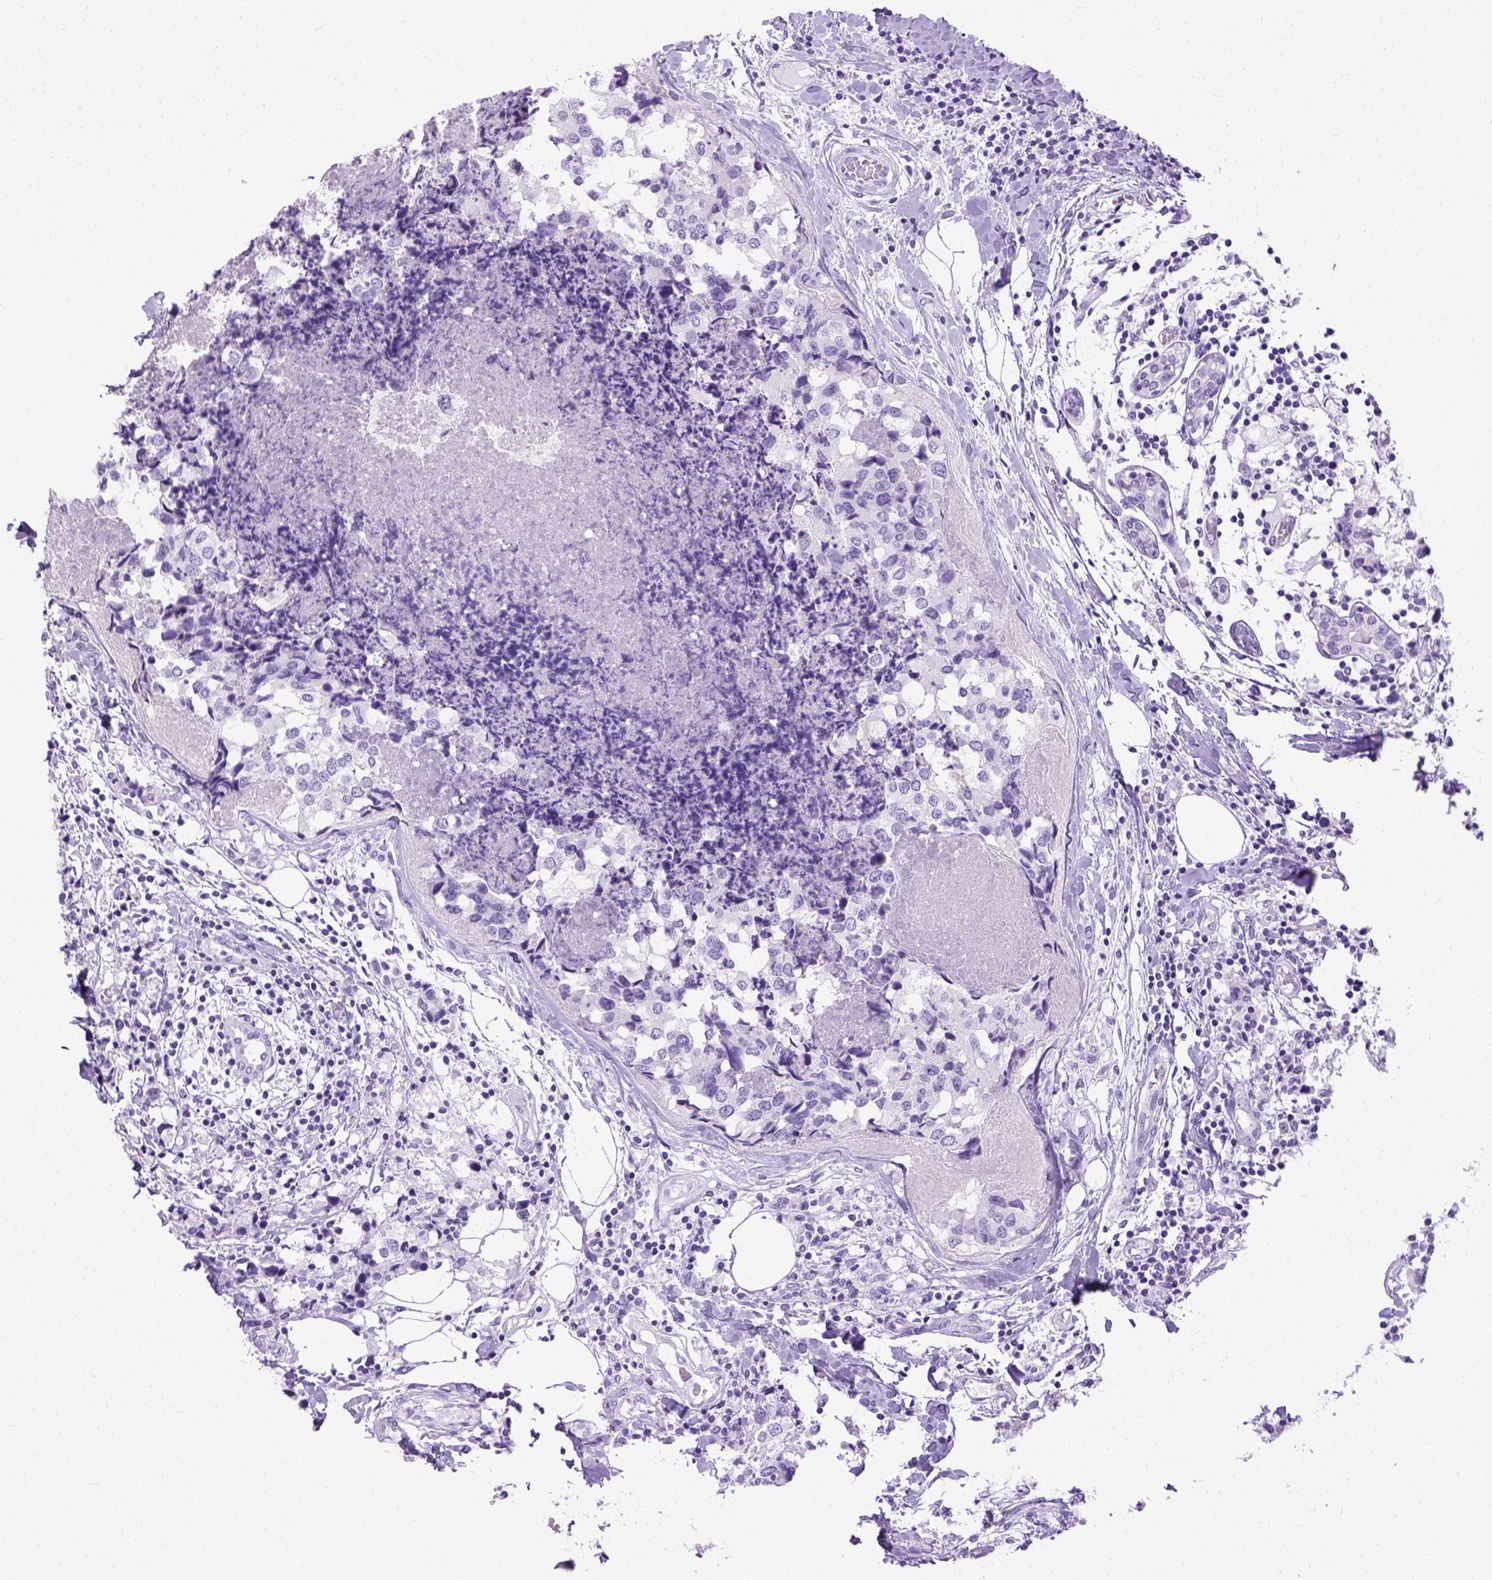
{"staining": {"intensity": "negative", "quantity": "none", "location": "none"}, "tissue": "breast cancer", "cell_type": "Tumor cells", "image_type": "cancer", "snomed": [{"axis": "morphology", "description": "Lobular carcinoma"}, {"axis": "topography", "description": "Breast"}], "caption": "Immunohistochemistry photomicrograph of human lobular carcinoma (breast) stained for a protein (brown), which demonstrates no staining in tumor cells.", "gene": "TMEM38A", "patient": {"sex": "female", "age": 59}}